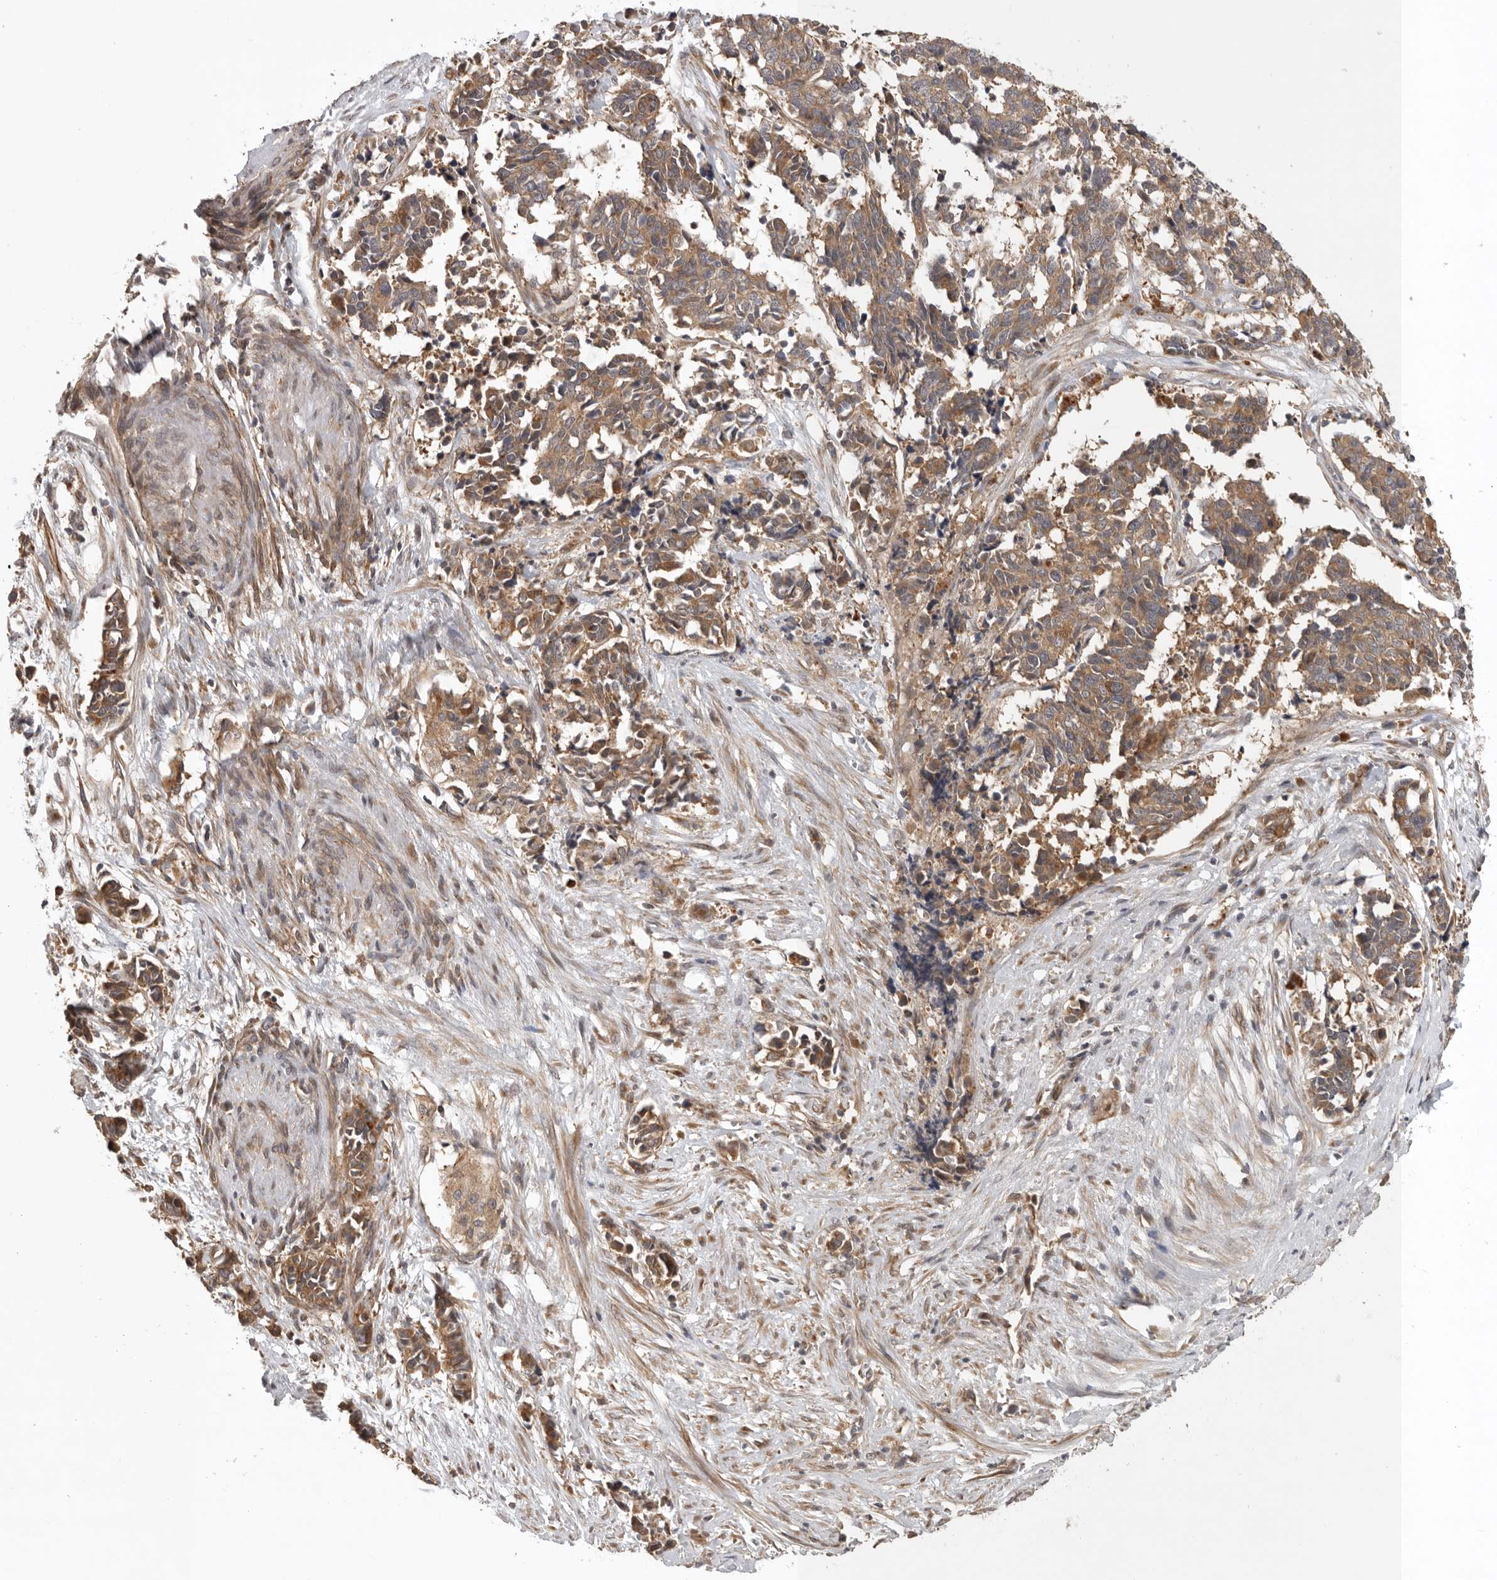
{"staining": {"intensity": "moderate", "quantity": ">75%", "location": "cytoplasmic/membranous"}, "tissue": "cervical cancer", "cell_type": "Tumor cells", "image_type": "cancer", "snomed": [{"axis": "morphology", "description": "Normal tissue, NOS"}, {"axis": "morphology", "description": "Squamous cell carcinoma, NOS"}, {"axis": "topography", "description": "Cervix"}], "caption": "Immunohistochemical staining of cervical squamous cell carcinoma shows medium levels of moderate cytoplasmic/membranous protein expression in about >75% of tumor cells.", "gene": "CUEDC1", "patient": {"sex": "female", "age": 35}}